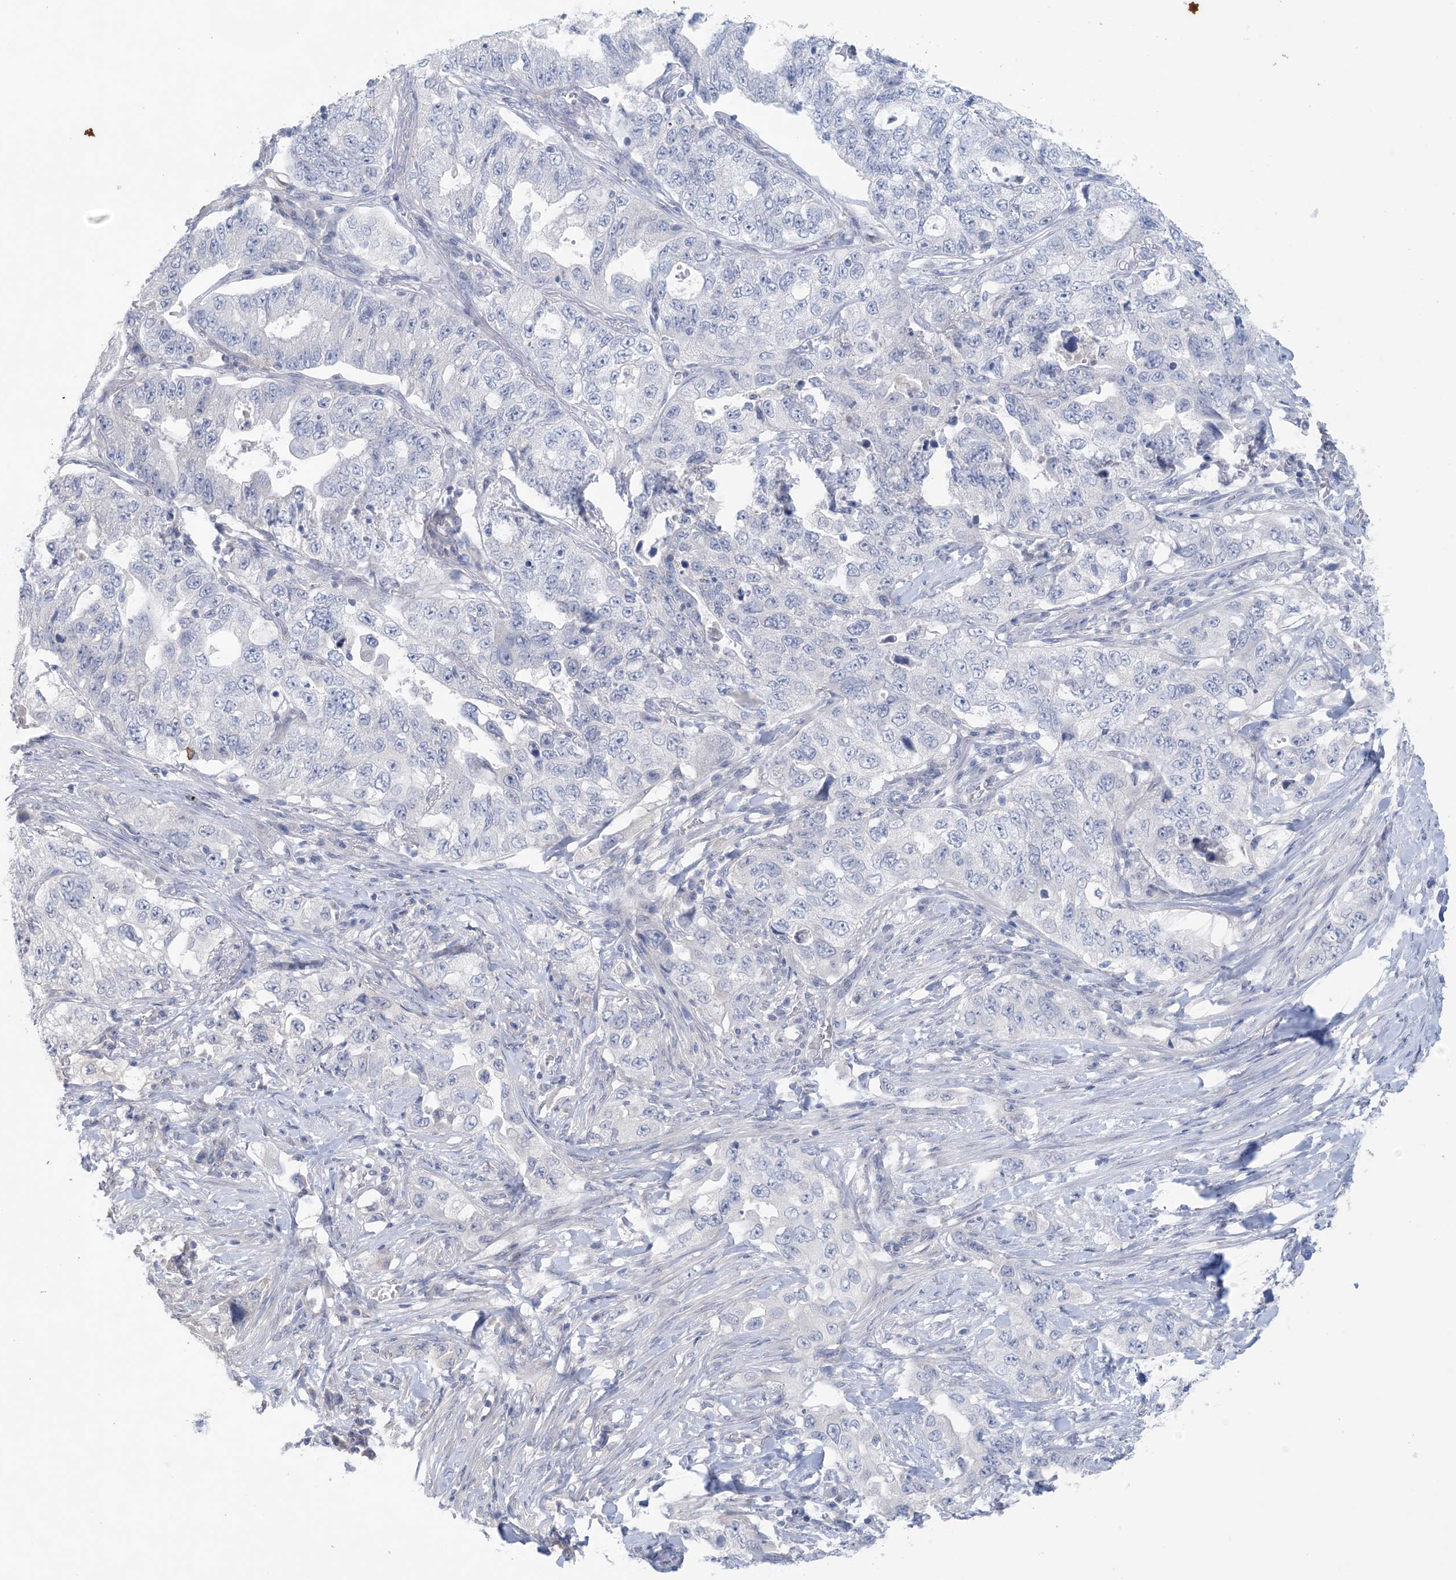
{"staining": {"intensity": "negative", "quantity": "none", "location": "none"}, "tissue": "lung cancer", "cell_type": "Tumor cells", "image_type": "cancer", "snomed": [{"axis": "morphology", "description": "Adenocarcinoma, NOS"}, {"axis": "topography", "description": "Lung"}], "caption": "Lung cancer (adenocarcinoma) was stained to show a protein in brown. There is no significant staining in tumor cells.", "gene": "GABRG1", "patient": {"sex": "female", "age": 51}}